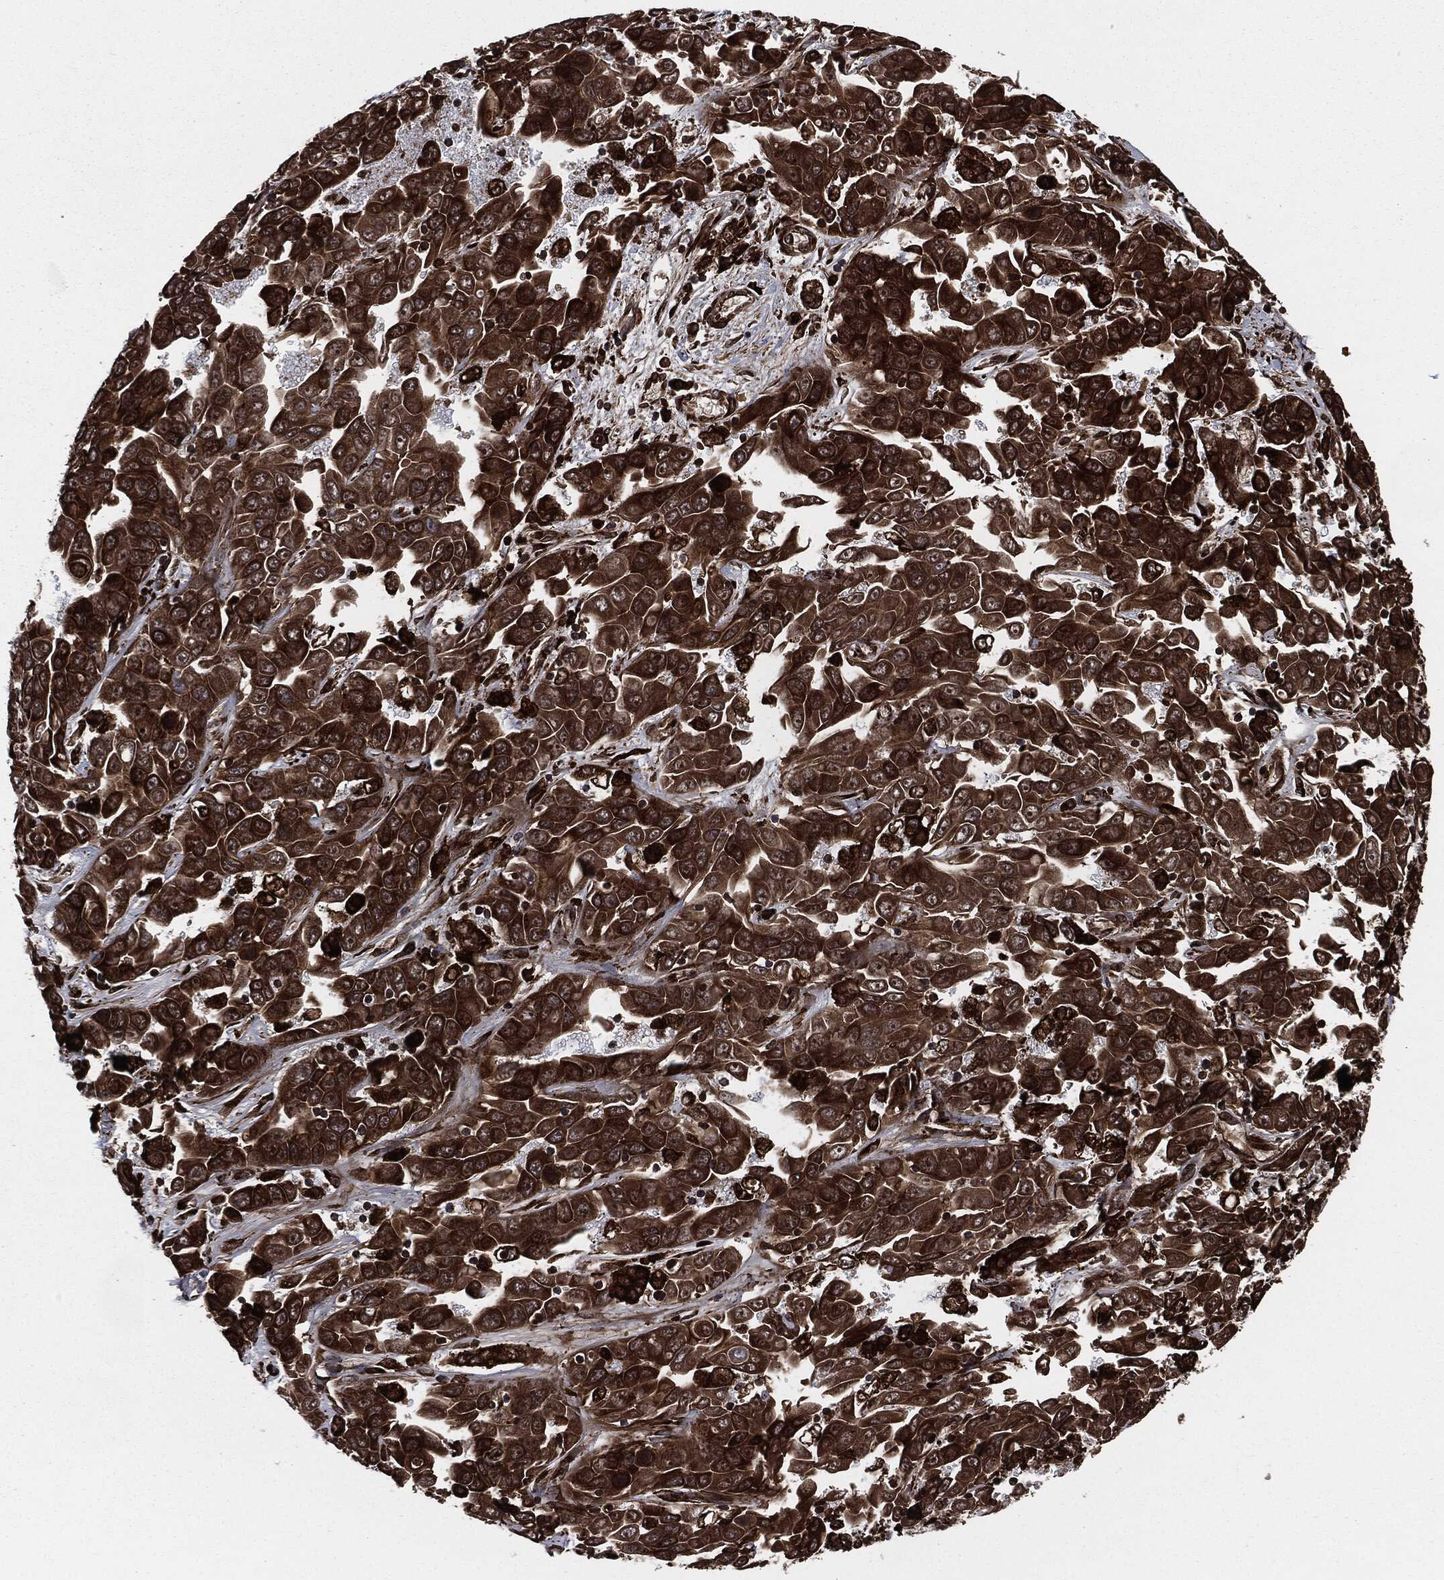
{"staining": {"intensity": "strong", "quantity": ">75%", "location": "cytoplasmic/membranous"}, "tissue": "liver cancer", "cell_type": "Tumor cells", "image_type": "cancer", "snomed": [{"axis": "morphology", "description": "Cholangiocarcinoma"}, {"axis": "topography", "description": "Liver"}], "caption": "Brown immunohistochemical staining in human cholangiocarcinoma (liver) displays strong cytoplasmic/membranous expression in about >75% of tumor cells.", "gene": "CALR", "patient": {"sex": "female", "age": 52}}